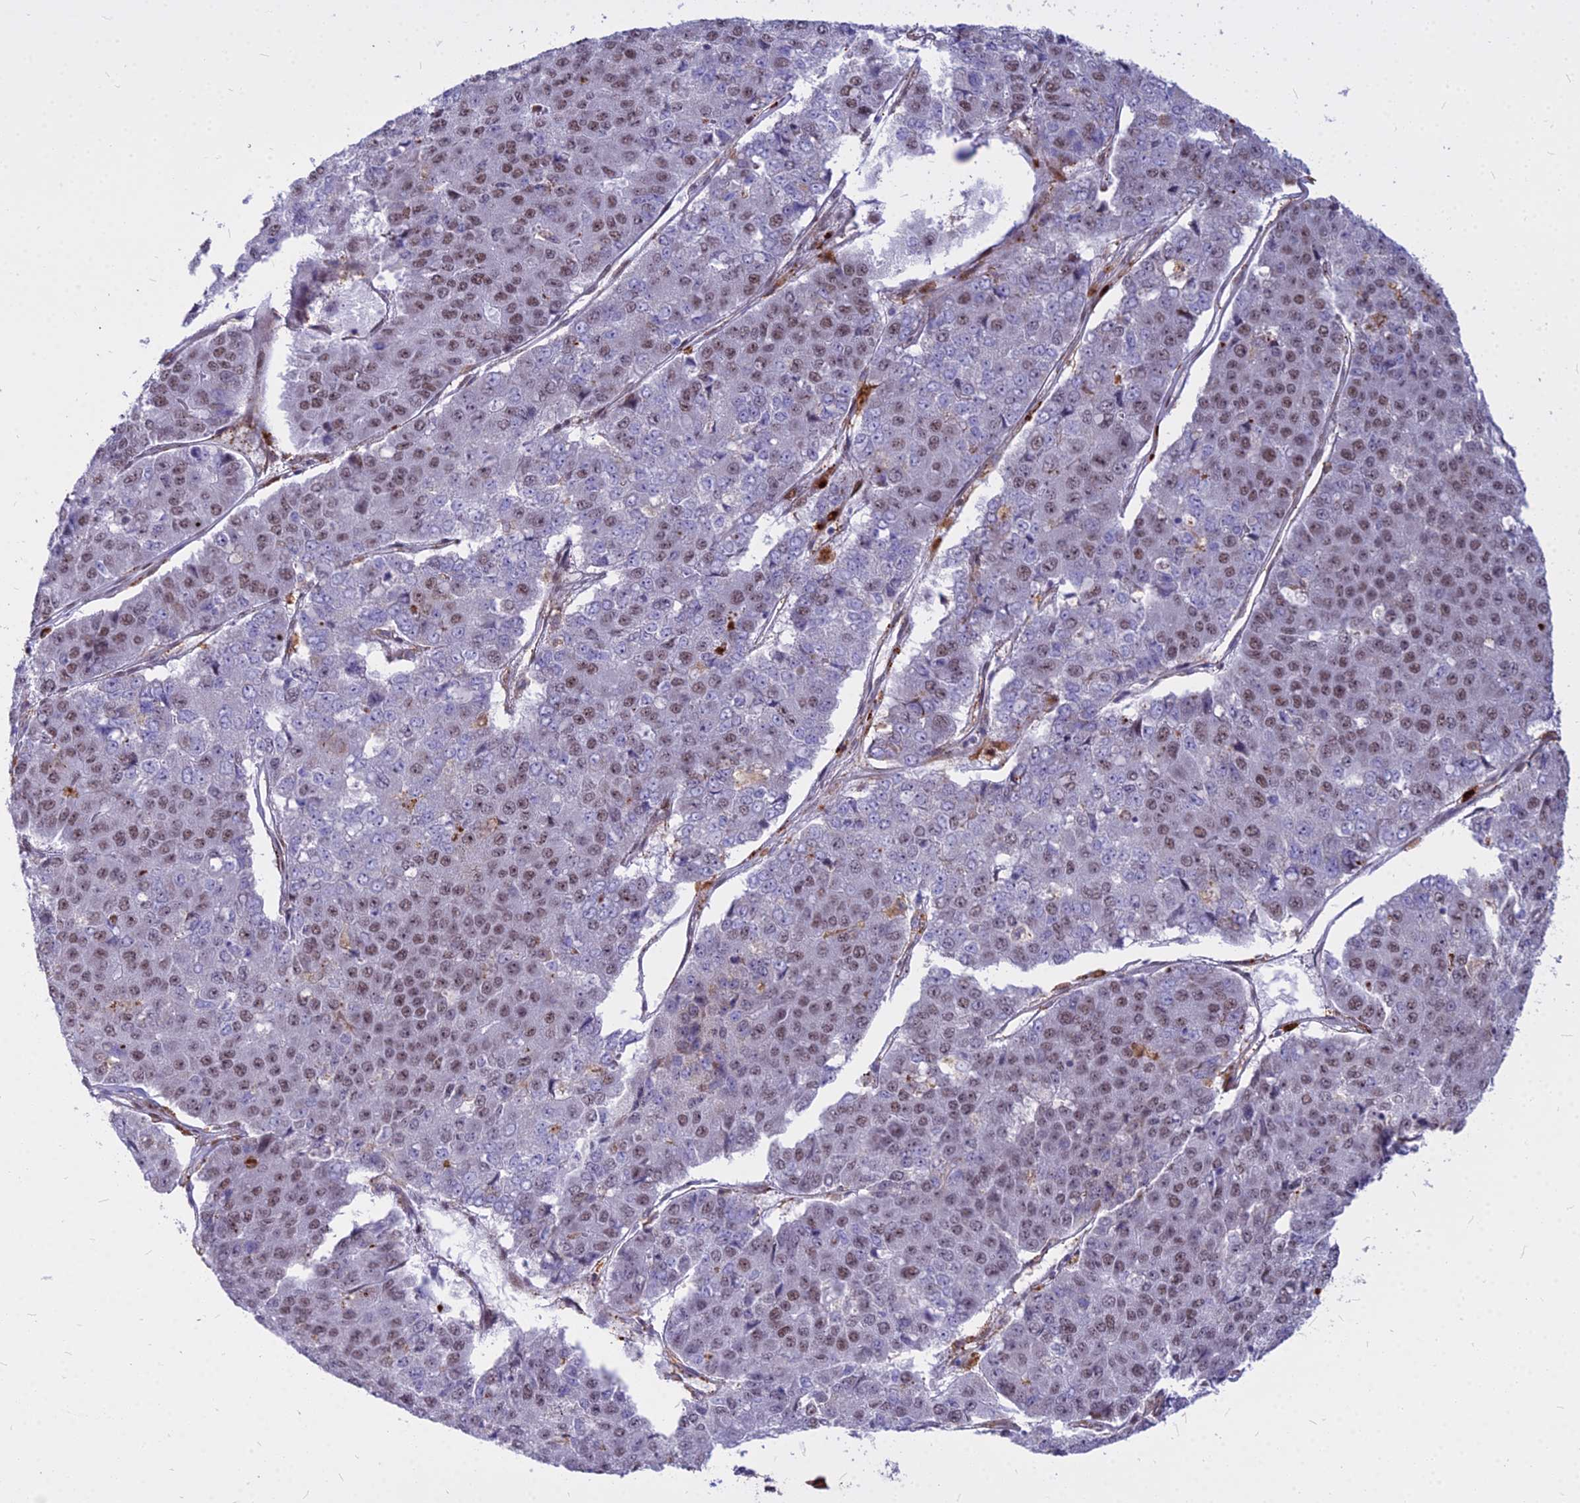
{"staining": {"intensity": "weak", "quantity": "25%-75%", "location": "nuclear"}, "tissue": "pancreatic cancer", "cell_type": "Tumor cells", "image_type": "cancer", "snomed": [{"axis": "morphology", "description": "Adenocarcinoma, NOS"}, {"axis": "topography", "description": "Pancreas"}], "caption": "Immunohistochemical staining of adenocarcinoma (pancreatic) shows low levels of weak nuclear staining in about 25%-75% of tumor cells.", "gene": "ALG10", "patient": {"sex": "male", "age": 50}}